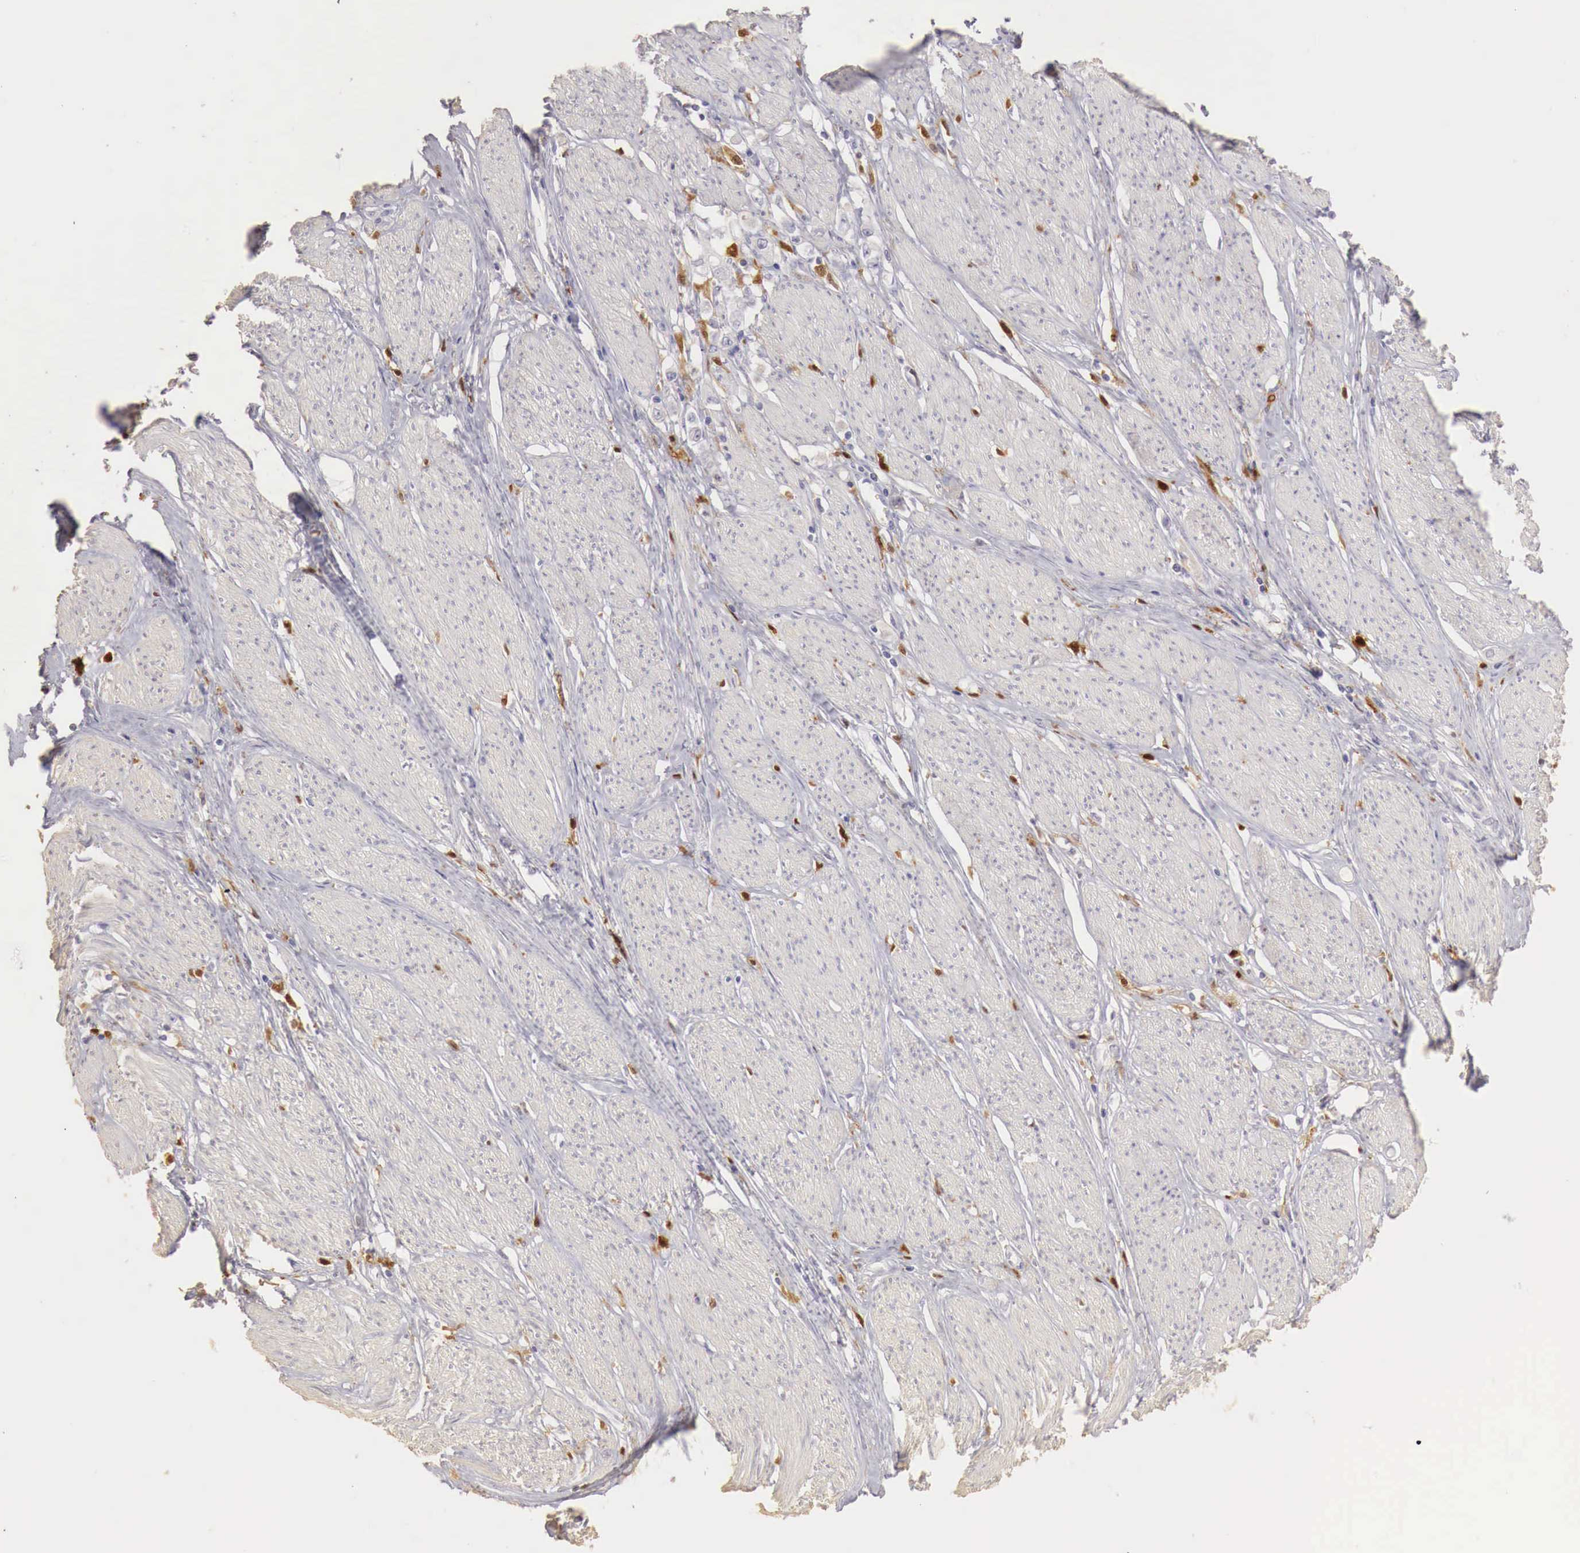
{"staining": {"intensity": "negative", "quantity": "none", "location": "none"}, "tissue": "stomach cancer", "cell_type": "Tumor cells", "image_type": "cancer", "snomed": [{"axis": "morphology", "description": "Adenocarcinoma, NOS"}, {"axis": "topography", "description": "Stomach"}], "caption": "Immunohistochemistry photomicrograph of stomach adenocarcinoma stained for a protein (brown), which shows no staining in tumor cells. (Stains: DAB (3,3'-diaminobenzidine) IHC with hematoxylin counter stain, Microscopy: brightfield microscopy at high magnification).", "gene": "RENBP", "patient": {"sex": "male", "age": 72}}